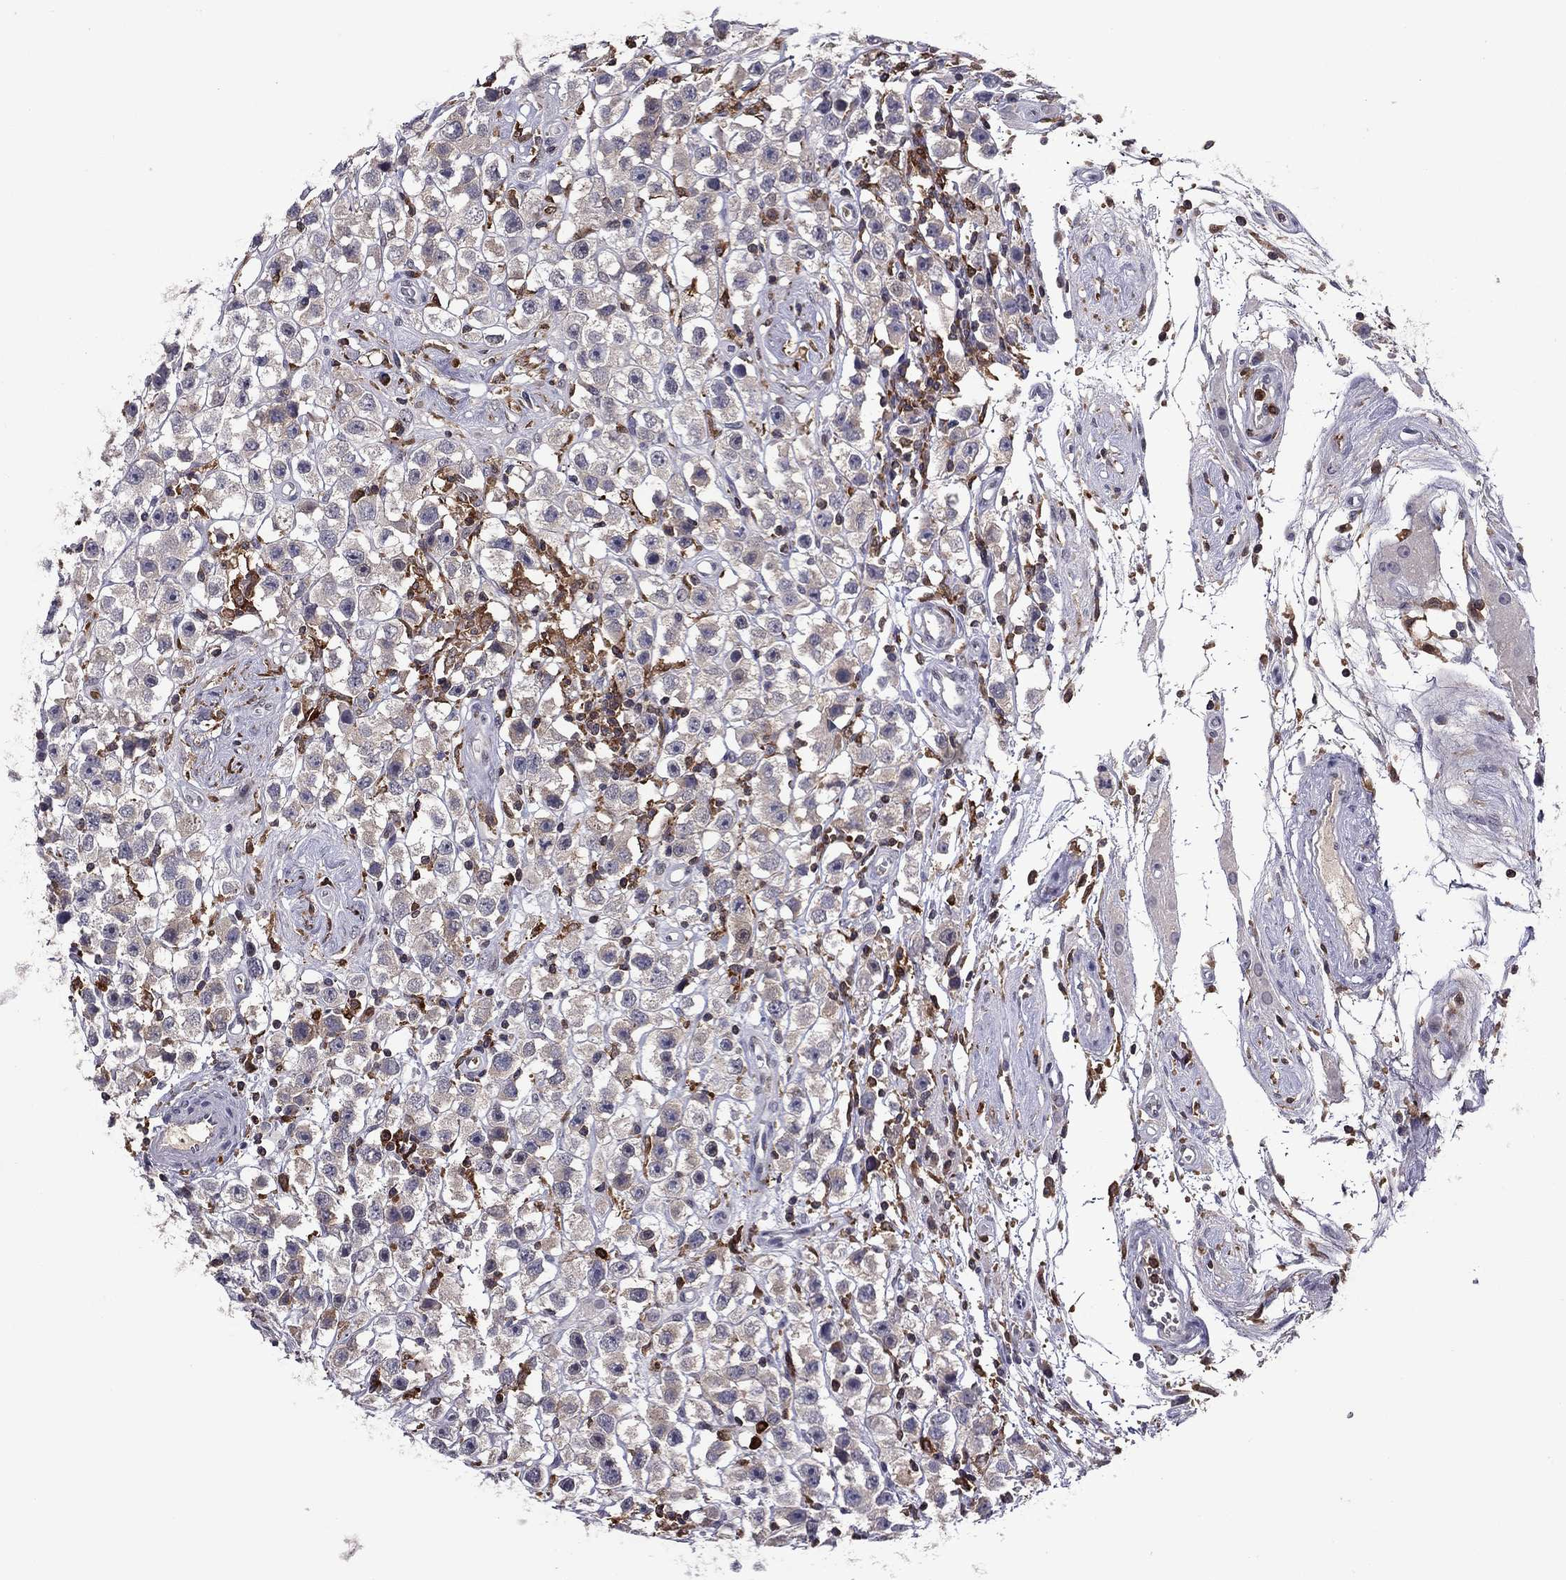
{"staining": {"intensity": "negative", "quantity": "none", "location": "none"}, "tissue": "testis cancer", "cell_type": "Tumor cells", "image_type": "cancer", "snomed": [{"axis": "morphology", "description": "Seminoma, NOS"}, {"axis": "topography", "description": "Testis"}], "caption": "DAB immunohistochemical staining of human seminoma (testis) reveals no significant staining in tumor cells. The staining is performed using DAB (3,3'-diaminobenzidine) brown chromogen with nuclei counter-stained in using hematoxylin.", "gene": "PLCB2", "patient": {"sex": "male", "age": 45}}